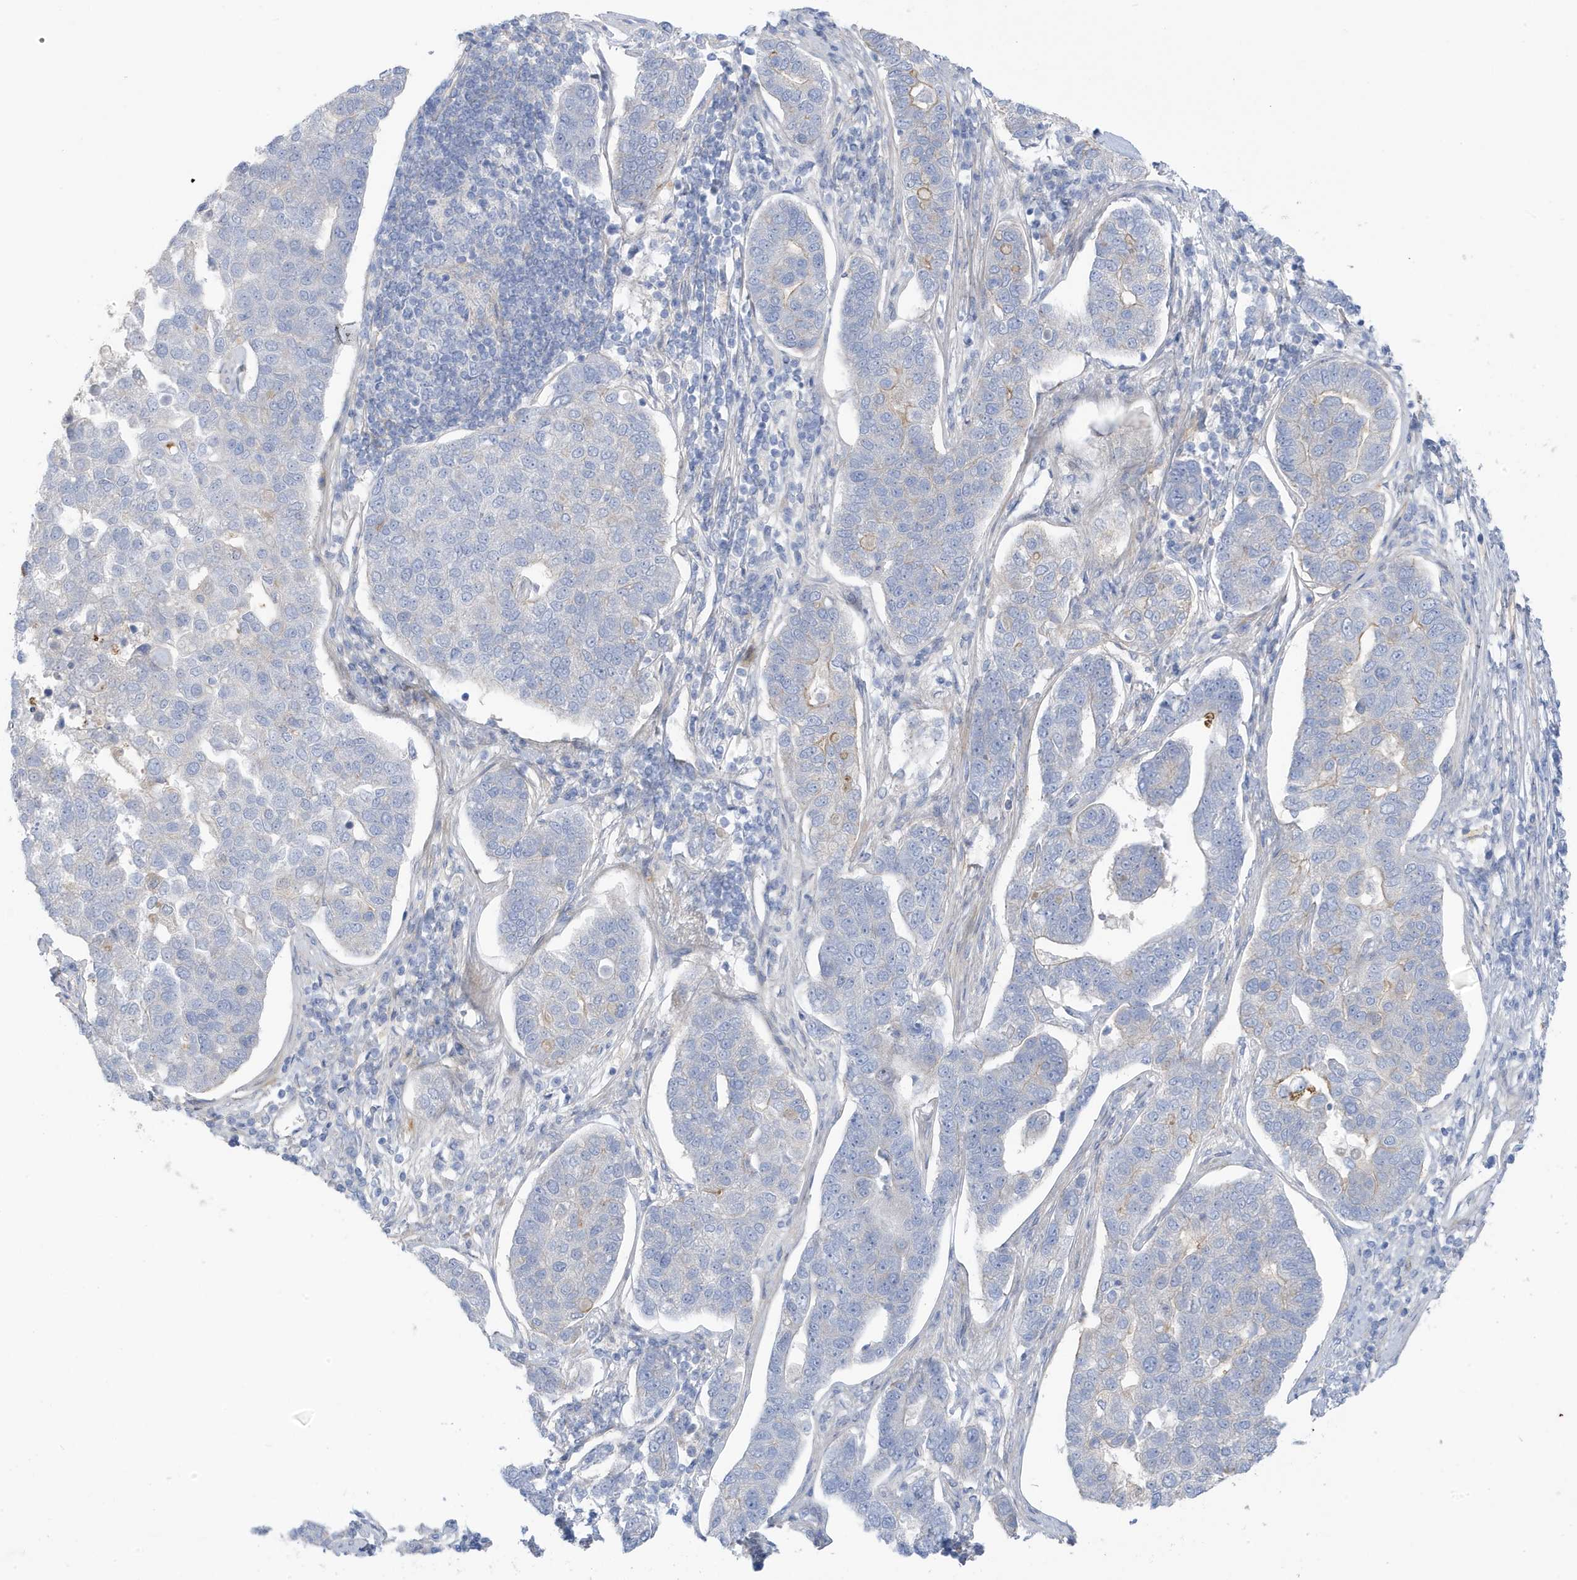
{"staining": {"intensity": "negative", "quantity": "none", "location": "none"}, "tissue": "pancreatic cancer", "cell_type": "Tumor cells", "image_type": "cancer", "snomed": [{"axis": "morphology", "description": "Adenocarcinoma, NOS"}, {"axis": "topography", "description": "Pancreas"}], "caption": "IHC histopathology image of adenocarcinoma (pancreatic) stained for a protein (brown), which reveals no staining in tumor cells.", "gene": "ATP13A5", "patient": {"sex": "female", "age": 61}}